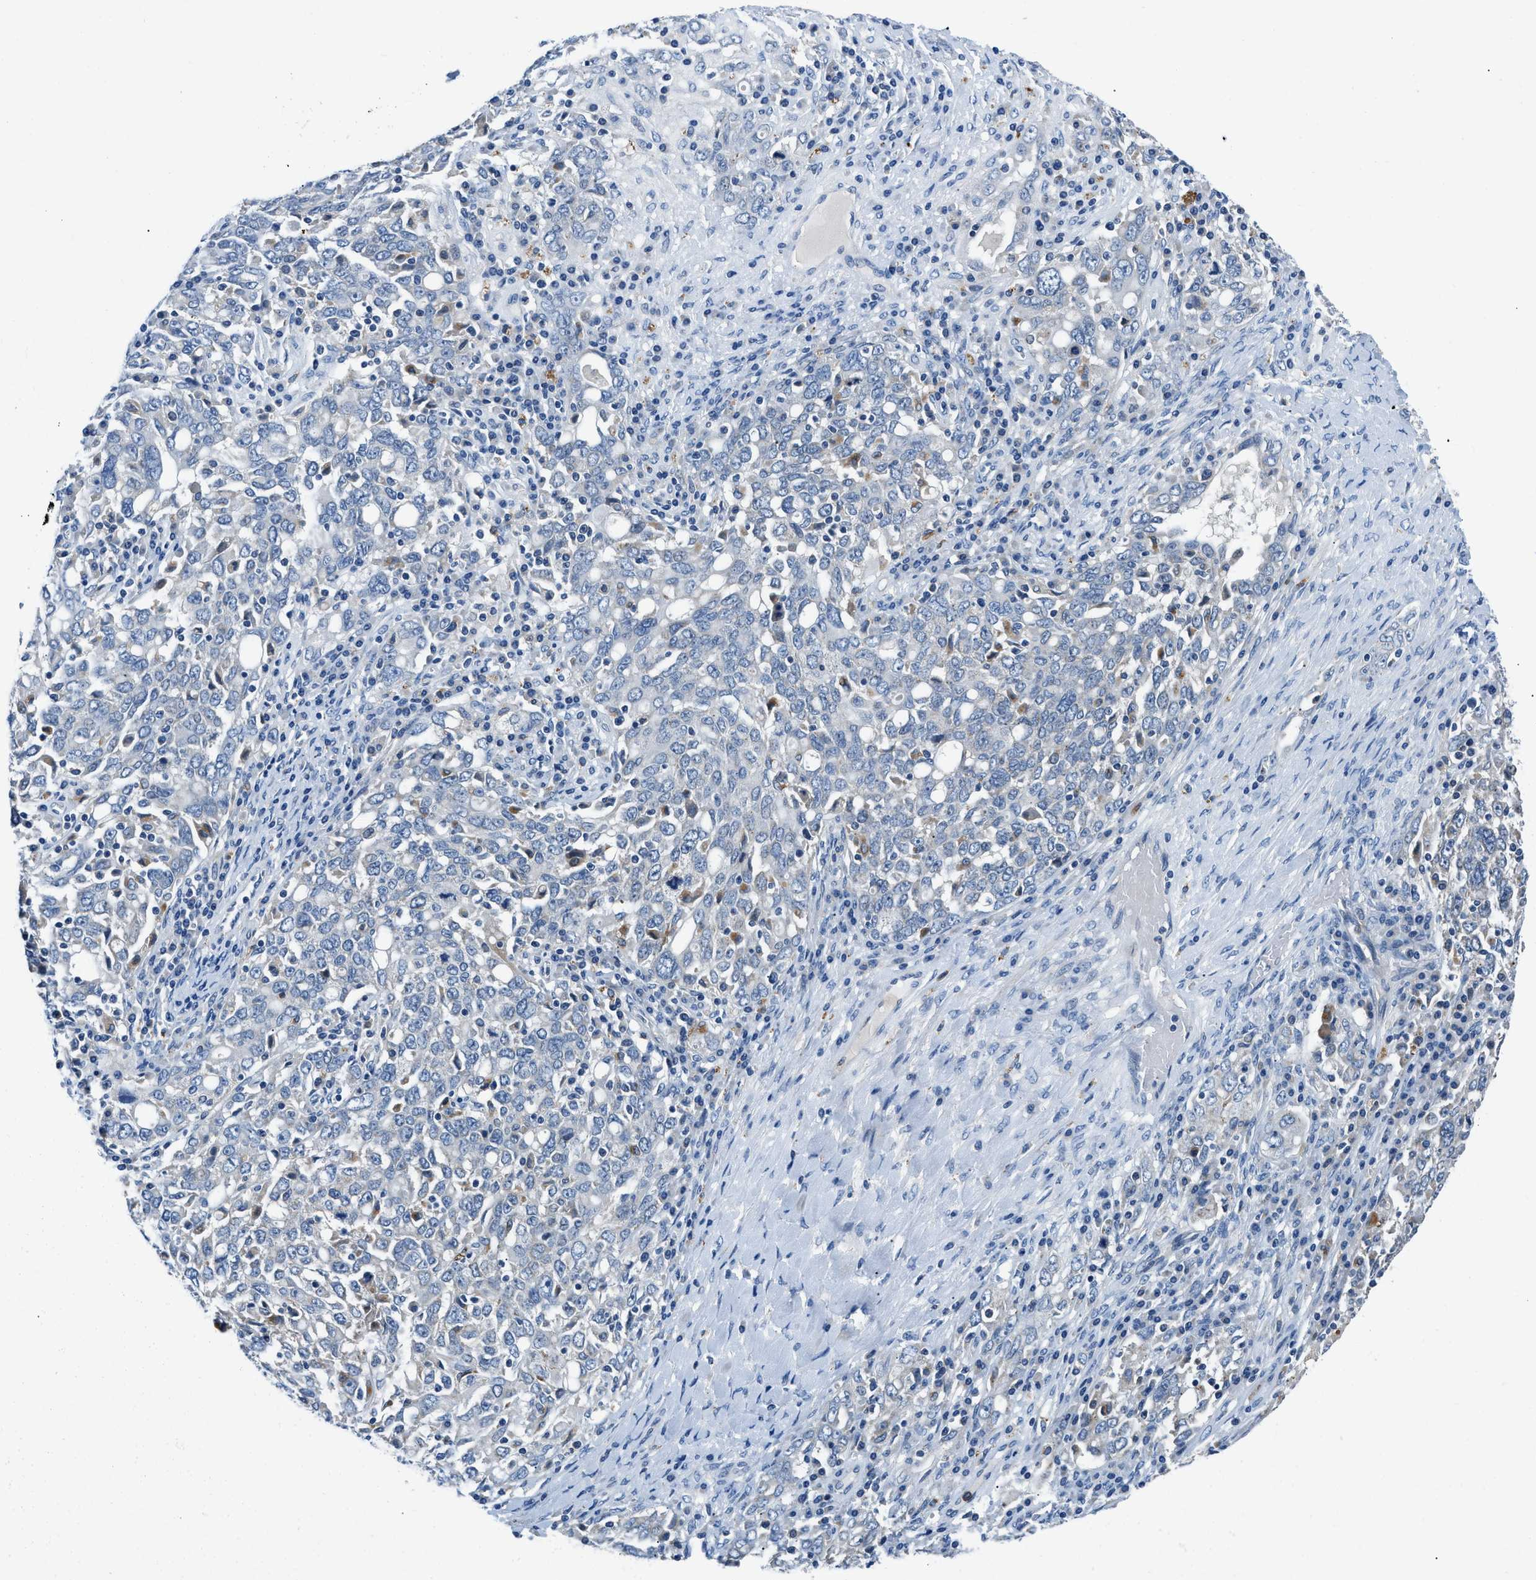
{"staining": {"intensity": "negative", "quantity": "none", "location": "none"}, "tissue": "ovarian cancer", "cell_type": "Tumor cells", "image_type": "cancer", "snomed": [{"axis": "morphology", "description": "Carcinoma, endometroid"}, {"axis": "topography", "description": "Ovary"}], "caption": "Protein analysis of ovarian cancer demonstrates no significant expression in tumor cells.", "gene": "ADGRE3", "patient": {"sex": "female", "age": 62}}